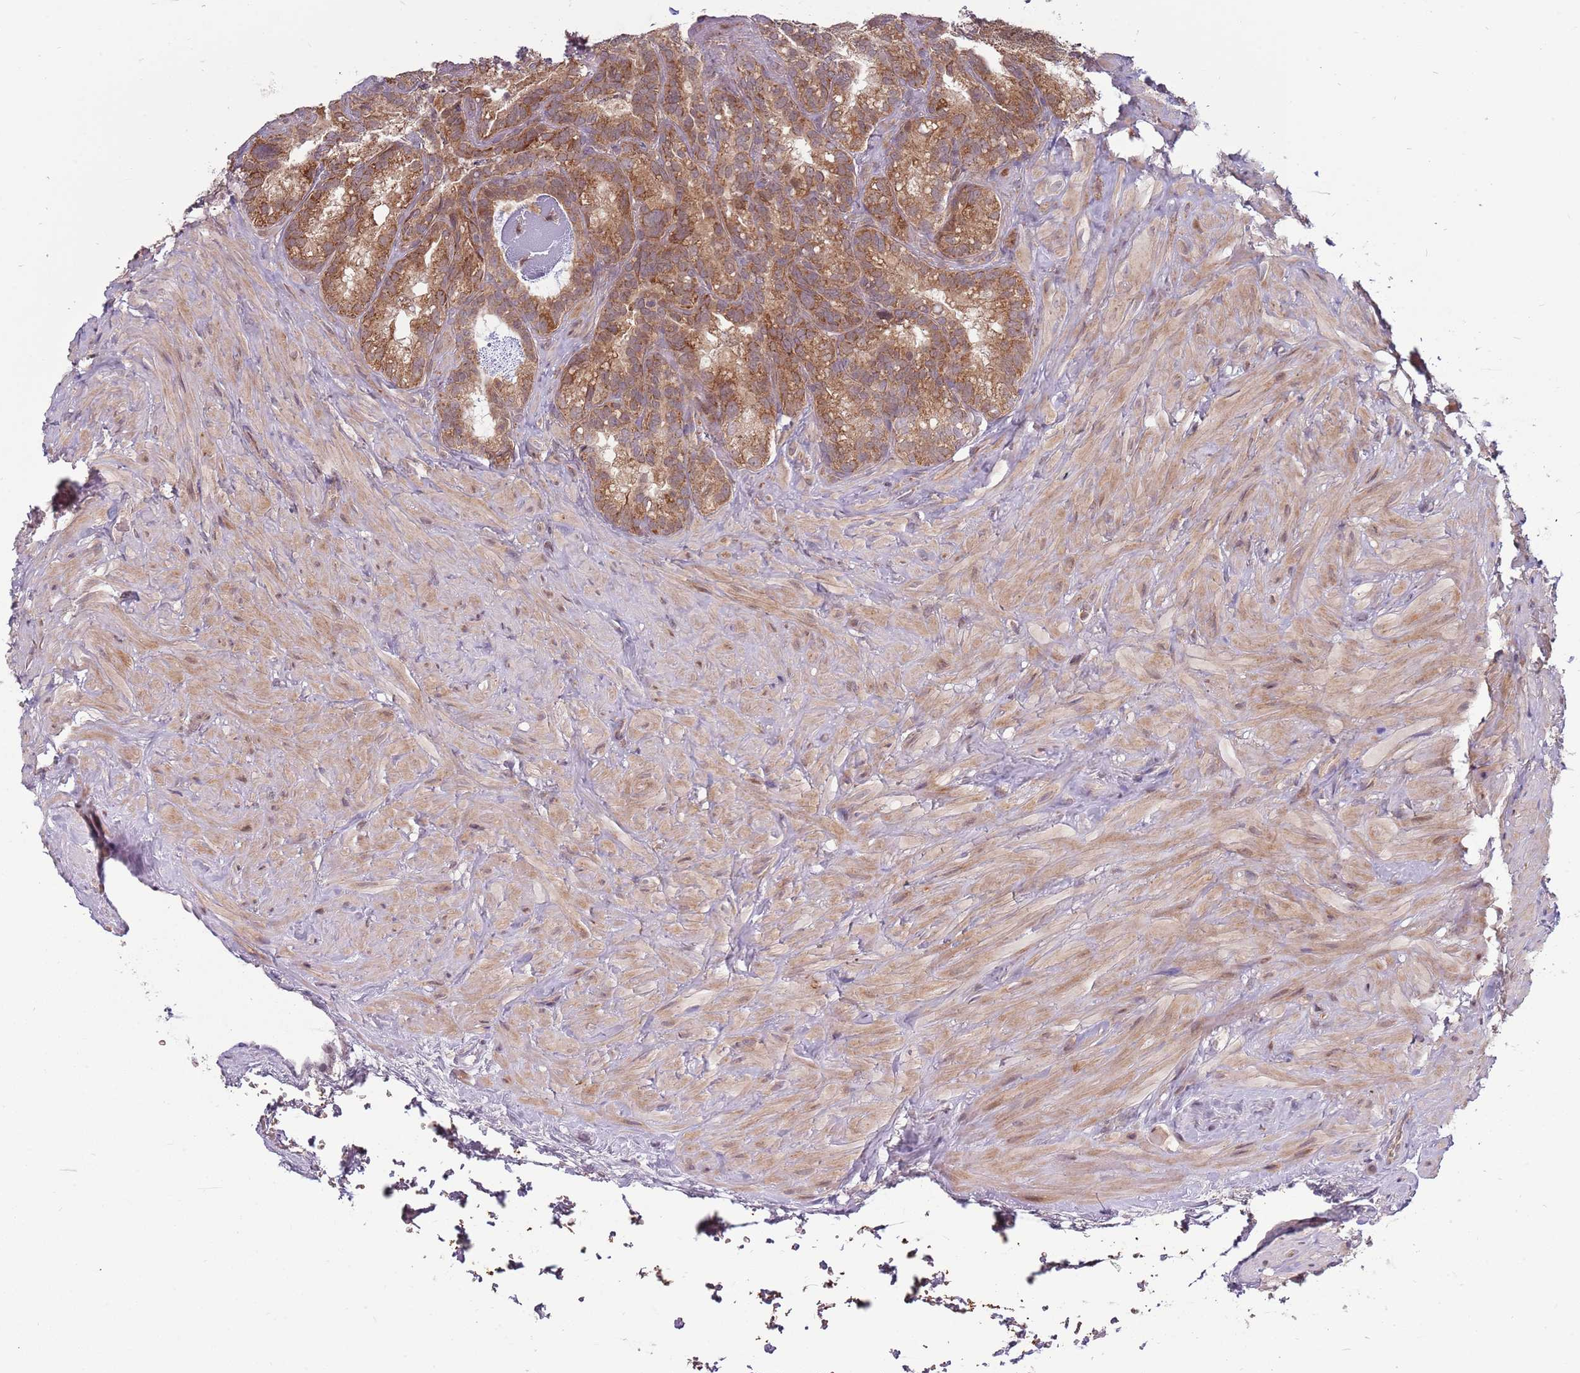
{"staining": {"intensity": "moderate", "quantity": ">75%", "location": "cytoplasmic/membranous"}, "tissue": "seminal vesicle", "cell_type": "Glandular cells", "image_type": "normal", "snomed": [{"axis": "morphology", "description": "Normal tissue, NOS"}, {"axis": "topography", "description": "Seminal veicle"}], "caption": "An immunohistochemistry image of normal tissue is shown. Protein staining in brown labels moderate cytoplasmic/membranous positivity in seminal vesicle within glandular cells.", "gene": "RNF181", "patient": {"sex": "male", "age": 62}}